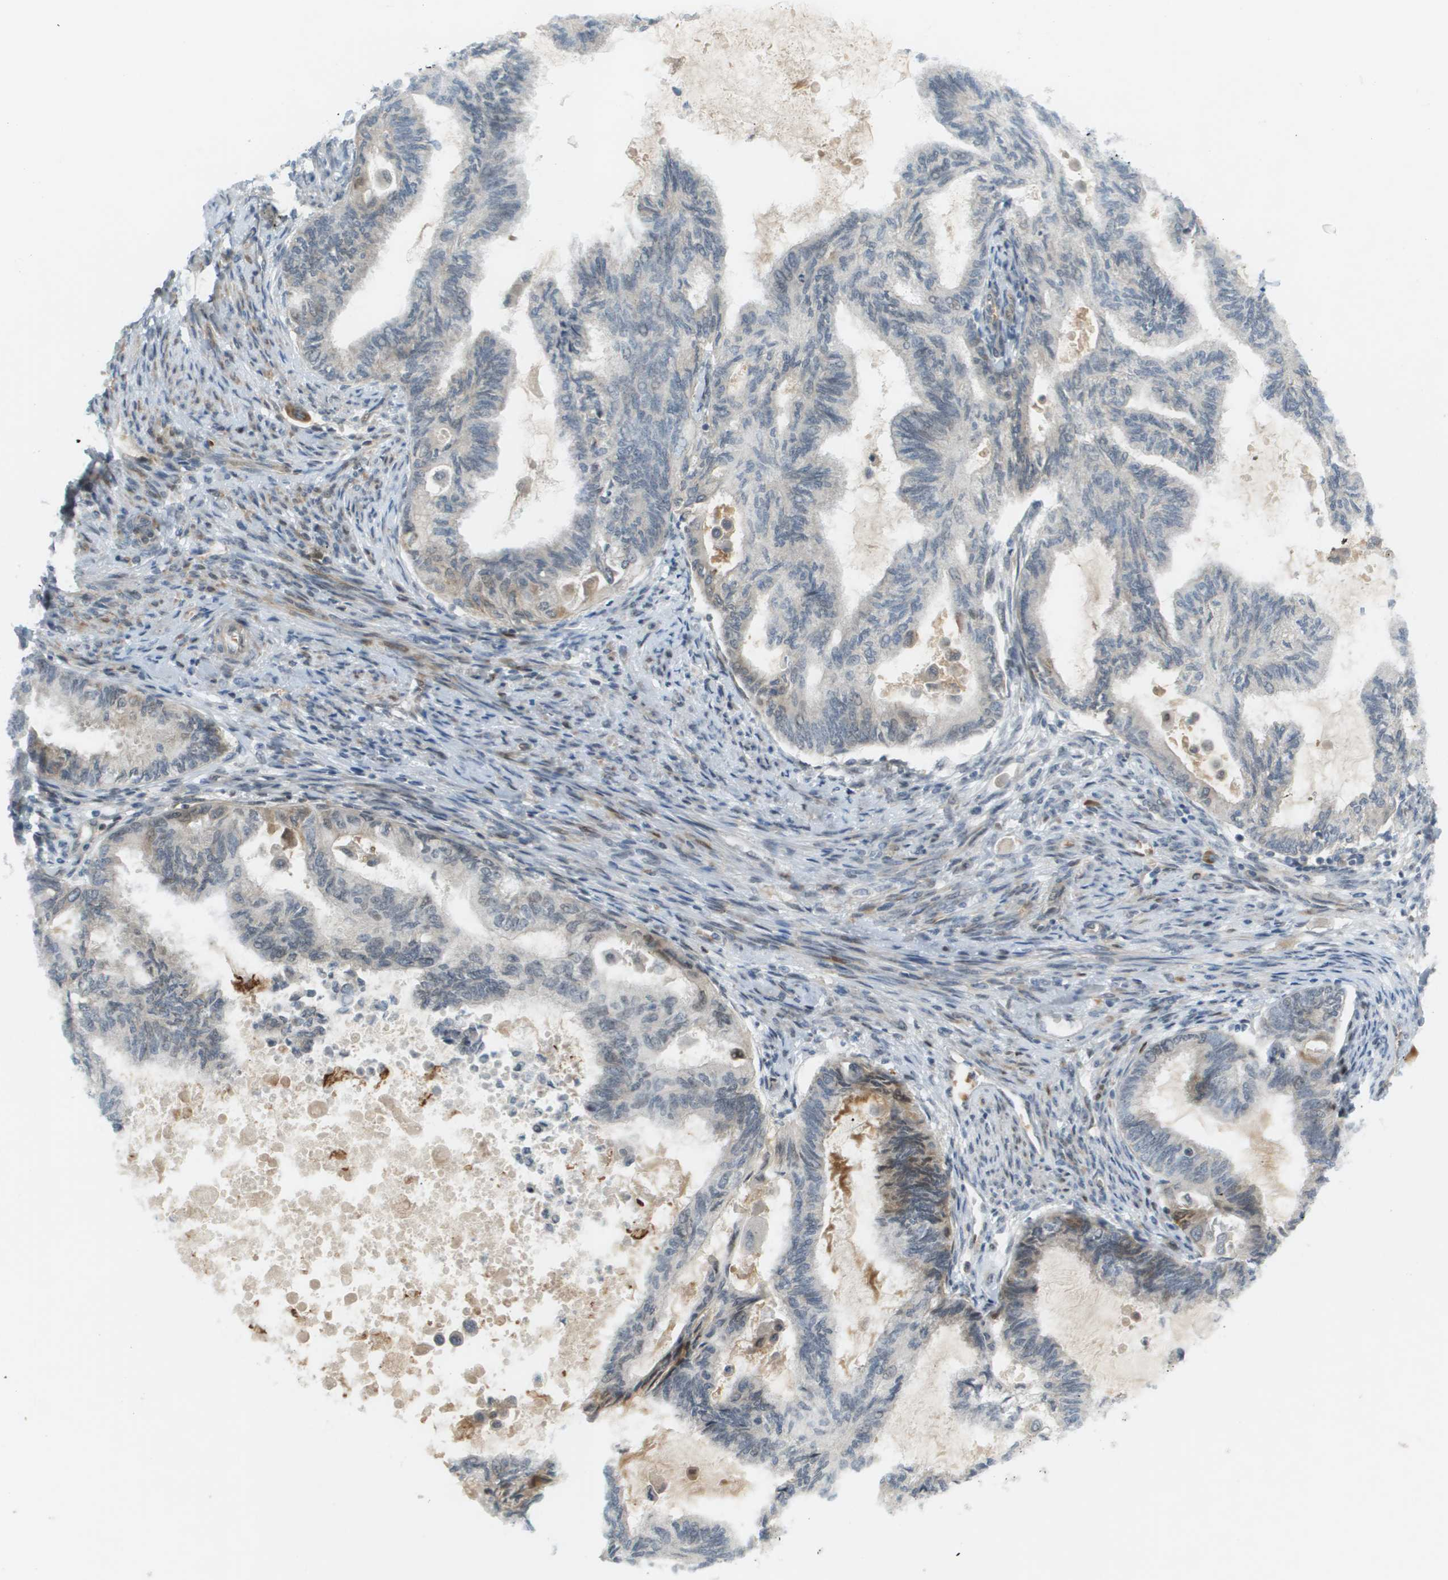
{"staining": {"intensity": "weak", "quantity": "<25%", "location": "nuclear"}, "tissue": "cervical cancer", "cell_type": "Tumor cells", "image_type": "cancer", "snomed": [{"axis": "morphology", "description": "Normal tissue, NOS"}, {"axis": "morphology", "description": "Adenocarcinoma, NOS"}, {"axis": "topography", "description": "Cervix"}, {"axis": "topography", "description": "Endometrium"}], "caption": "Protein analysis of adenocarcinoma (cervical) reveals no significant staining in tumor cells.", "gene": "CACNB4", "patient": {"sex": "female", "age": 86}}